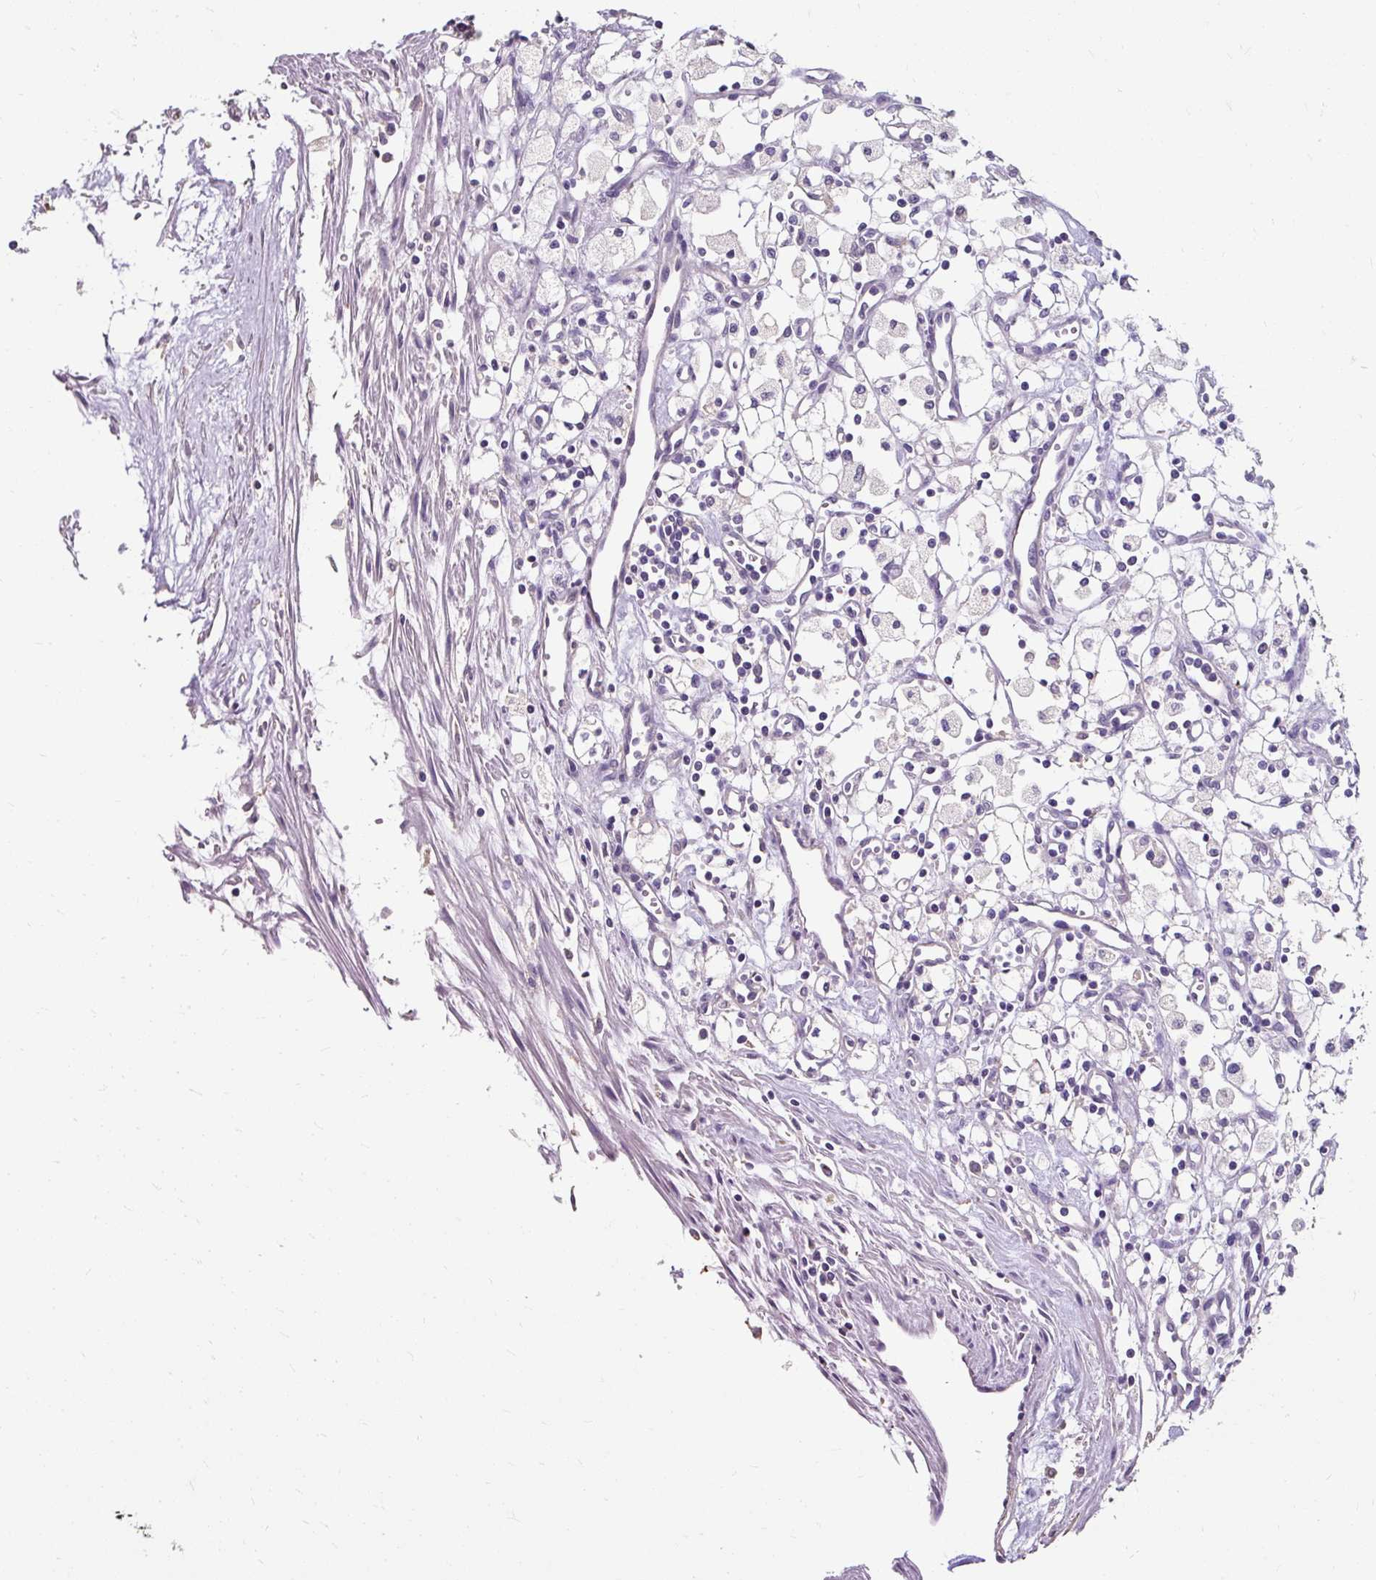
{"staining": {"intensity": "negative", "quantity": "none", "location": "none"}, "tissue": "renal cancer", "cell_type": "Tumor cells", "image_type": "cancer", "snomed": [{"axis": "morphology", "description": "Adenocarcinoma, NOS"}, {"axis": "topography", "description": "Kidney"}], "caption": "This image is of renal cancer (adenocarcinoma) stained with immunohistochemistry (IHC) to label a protein in brown with the nuclei are counter-stained blue. There is no expression in tumor cells.", "gene": "KLHL24", "patient": {"sex": "male", "age": 59}}